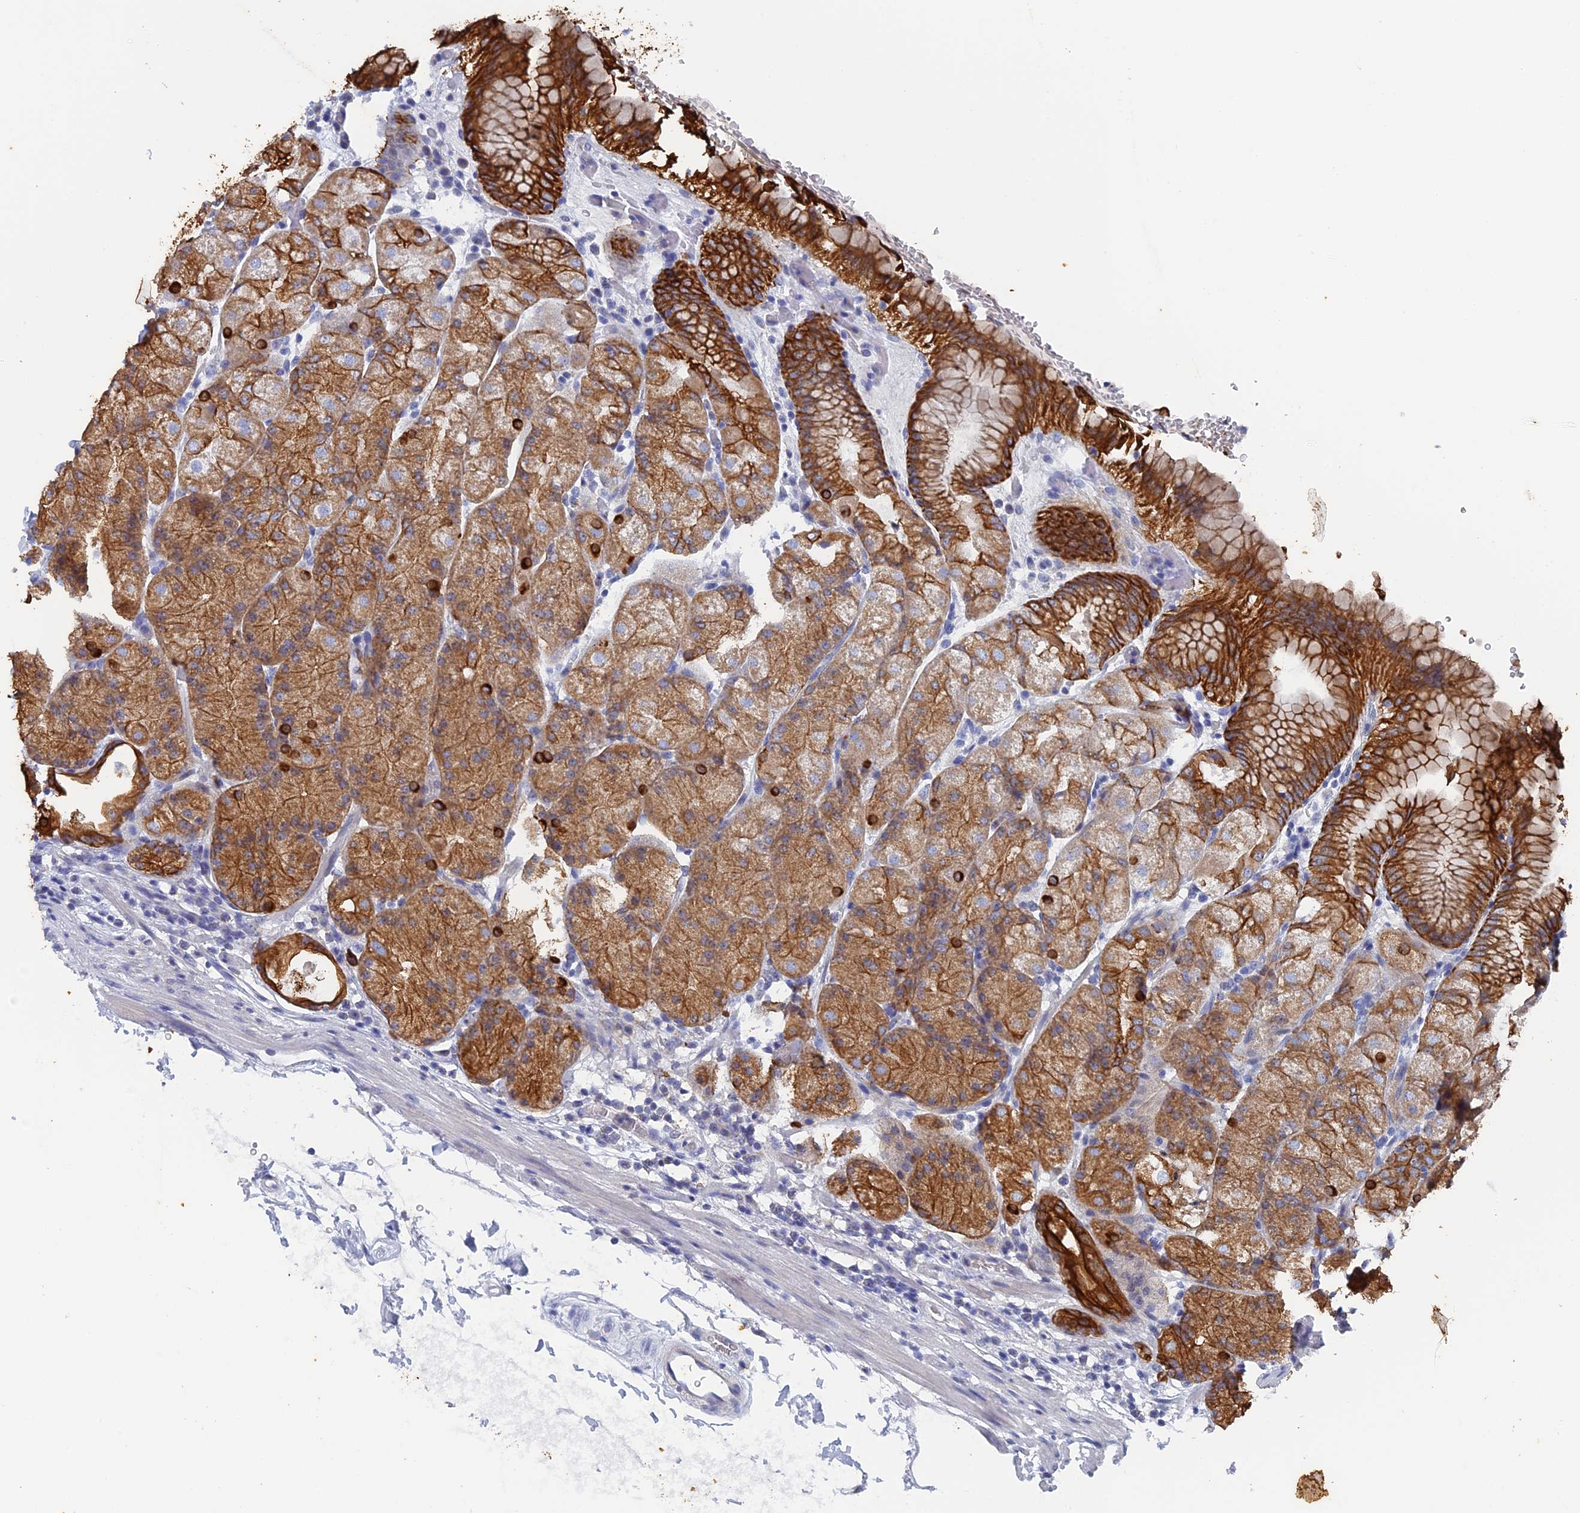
{"staining": {"intensity": "strong", "quantity": ">75%", "location": "cytoplasmic/membranous"}, "tissue": "stomach", "cell_type": "Glandular cells", "image_type": "normal", "snomed": [{"axis": "morphology", "description": "Normal tissue, NOS"}, {"axis": "topography", "description": "Stomach, upper"}, {"axis": "topography", "description": "Stomach, lower"}], "caption": "Immunohistochemistry image of benign stomach: human stomach stained using IHC displays high levels of strong protein expression localized specifically in the cytoplasmic/membranous of glandular cells, appearing as a cytoplasmic/membranous brown color.", "gene": "SRFBP1", "patient": {"sex": "male", "age": 62}}